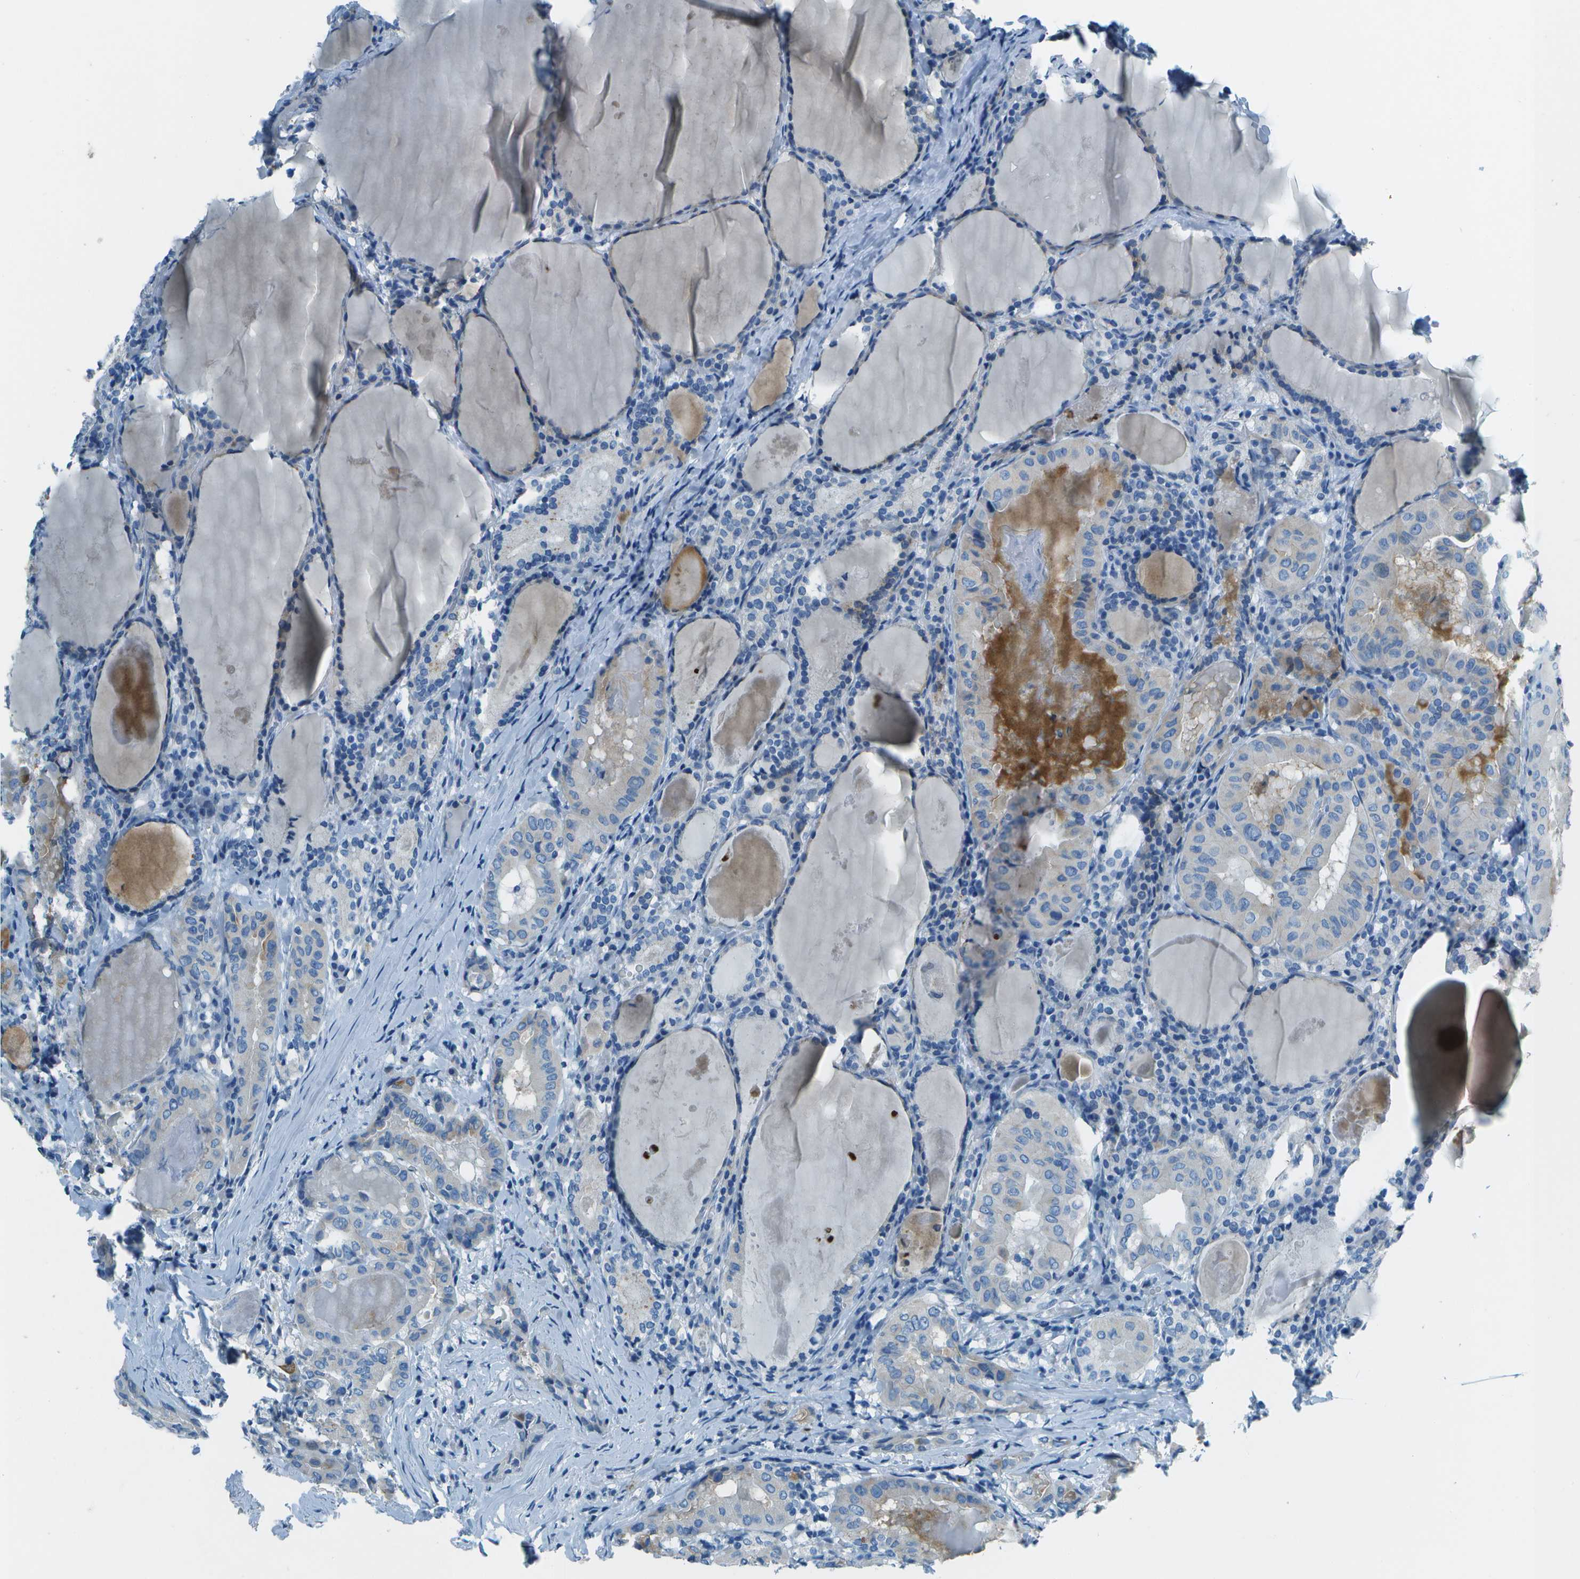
{"staining": {"intensity": "moderate", "quantity": "<25%", "location": "cytoplasmic/membranous"}, "tissue": "thyroid cancer", "cell_type": "Tumor cells", "image_type": "cancer", "snomed": [{"axis": "morphology", "description": "Papillary adenocarcinoma, NOS"}, {"axis": "topography", "description": "Thyroid gland"}], "caption": "Moderate cytoplasmic/membranous staining for a protein is appreciated in approximately <25% of tumor cells of papillary adenocarcinoma (thyroid) using IHC.", "gene": "SLC16A10", "patient": {"sex": "female", "age": 42}}